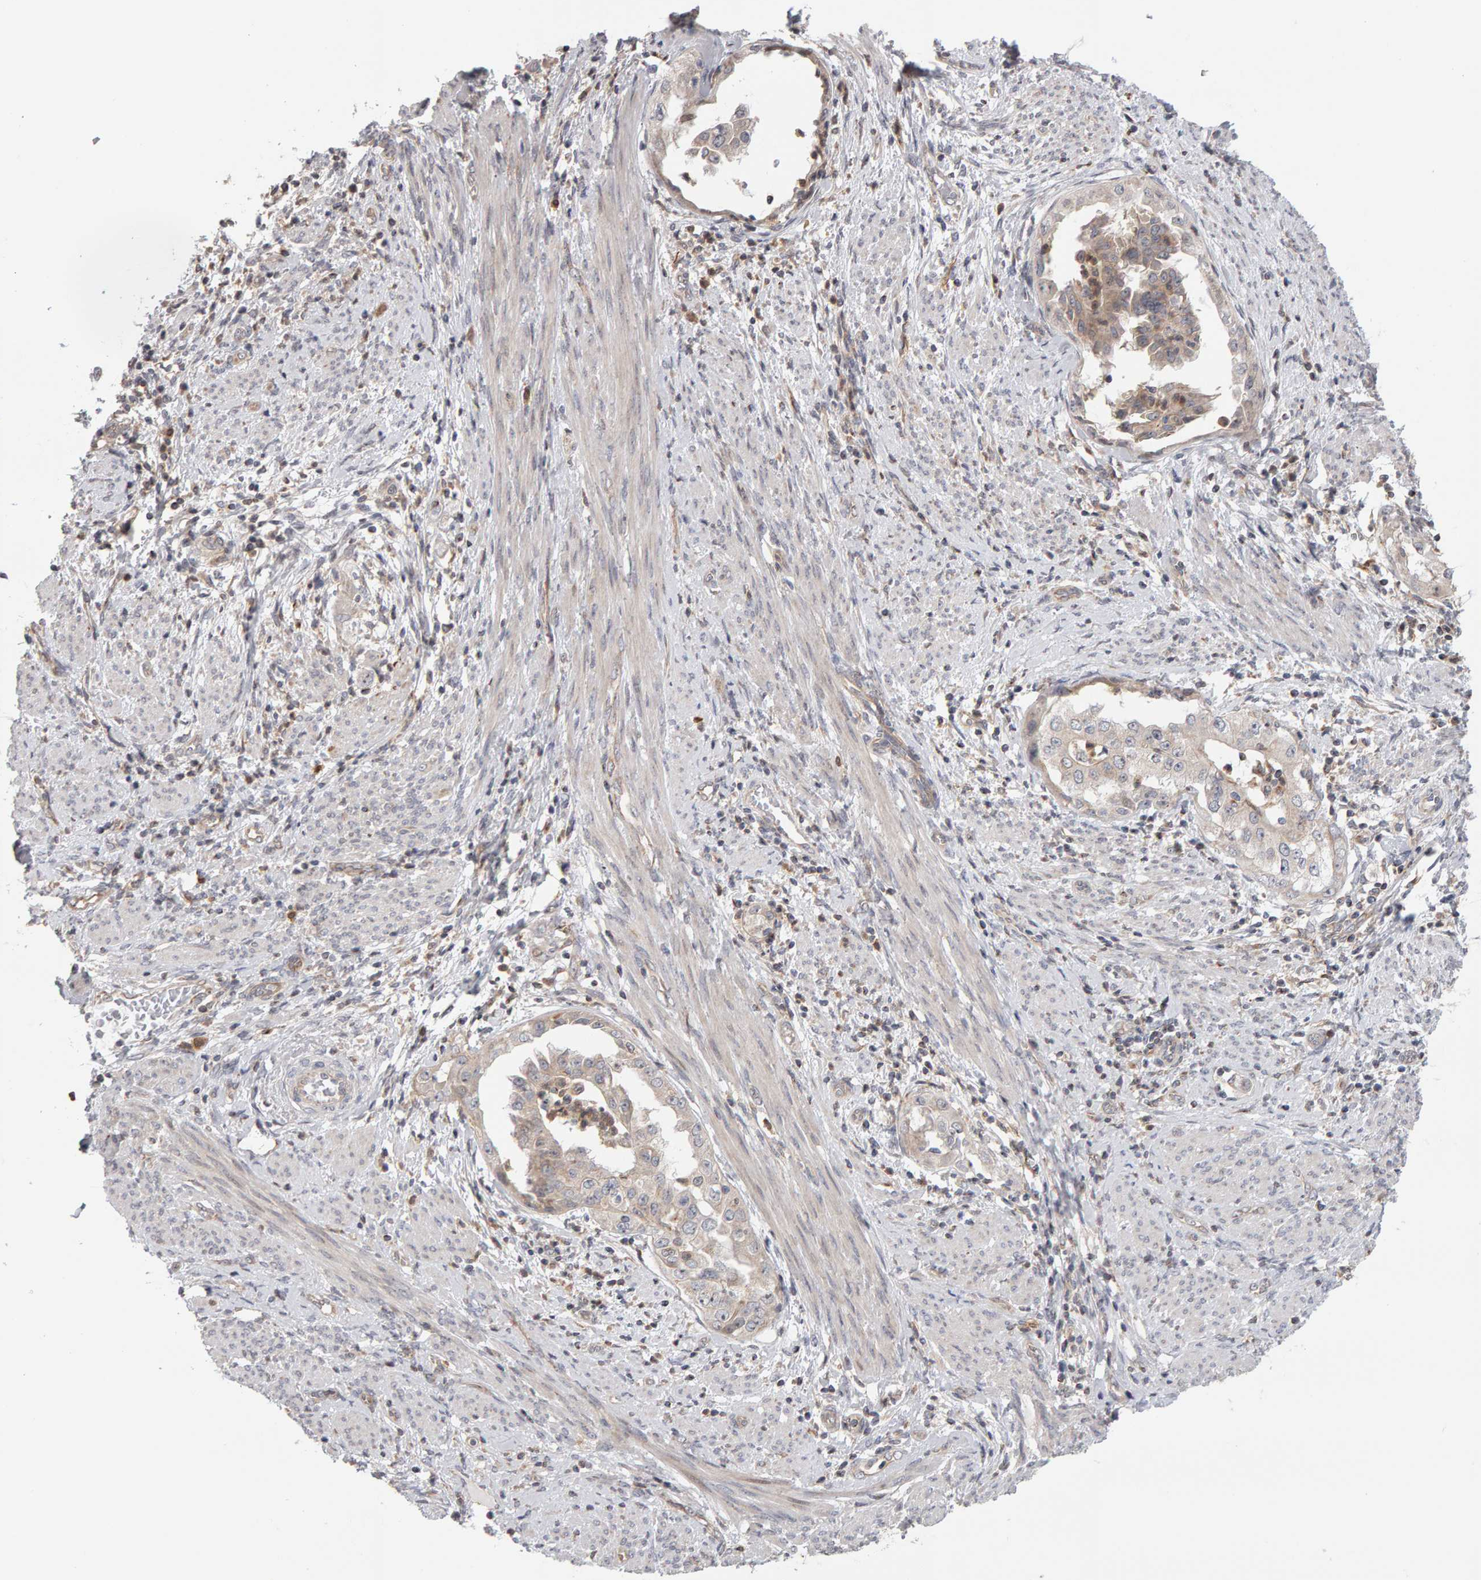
{"staining": {"intensity": "weak", "quantity": "<25%", "location": "cytoplasmic/membranous"}, "tissue": "endometrial cancer", "cell_type": "Tumor cells", "image_type": "cancer", "snomed": [{"axis": "morphology", "description": "Adenocarcinoma, NOS"}, {"axis": "topography", "description": "Endometrium"}], "caption": "Human endometrial cancer (adenocarcinoma) stained for a protein using immunohistochemistry (IHC) shows no positivity in tumor cells.", "gene": "MSRA", "patient": {"sex": "female", "age": 85}}